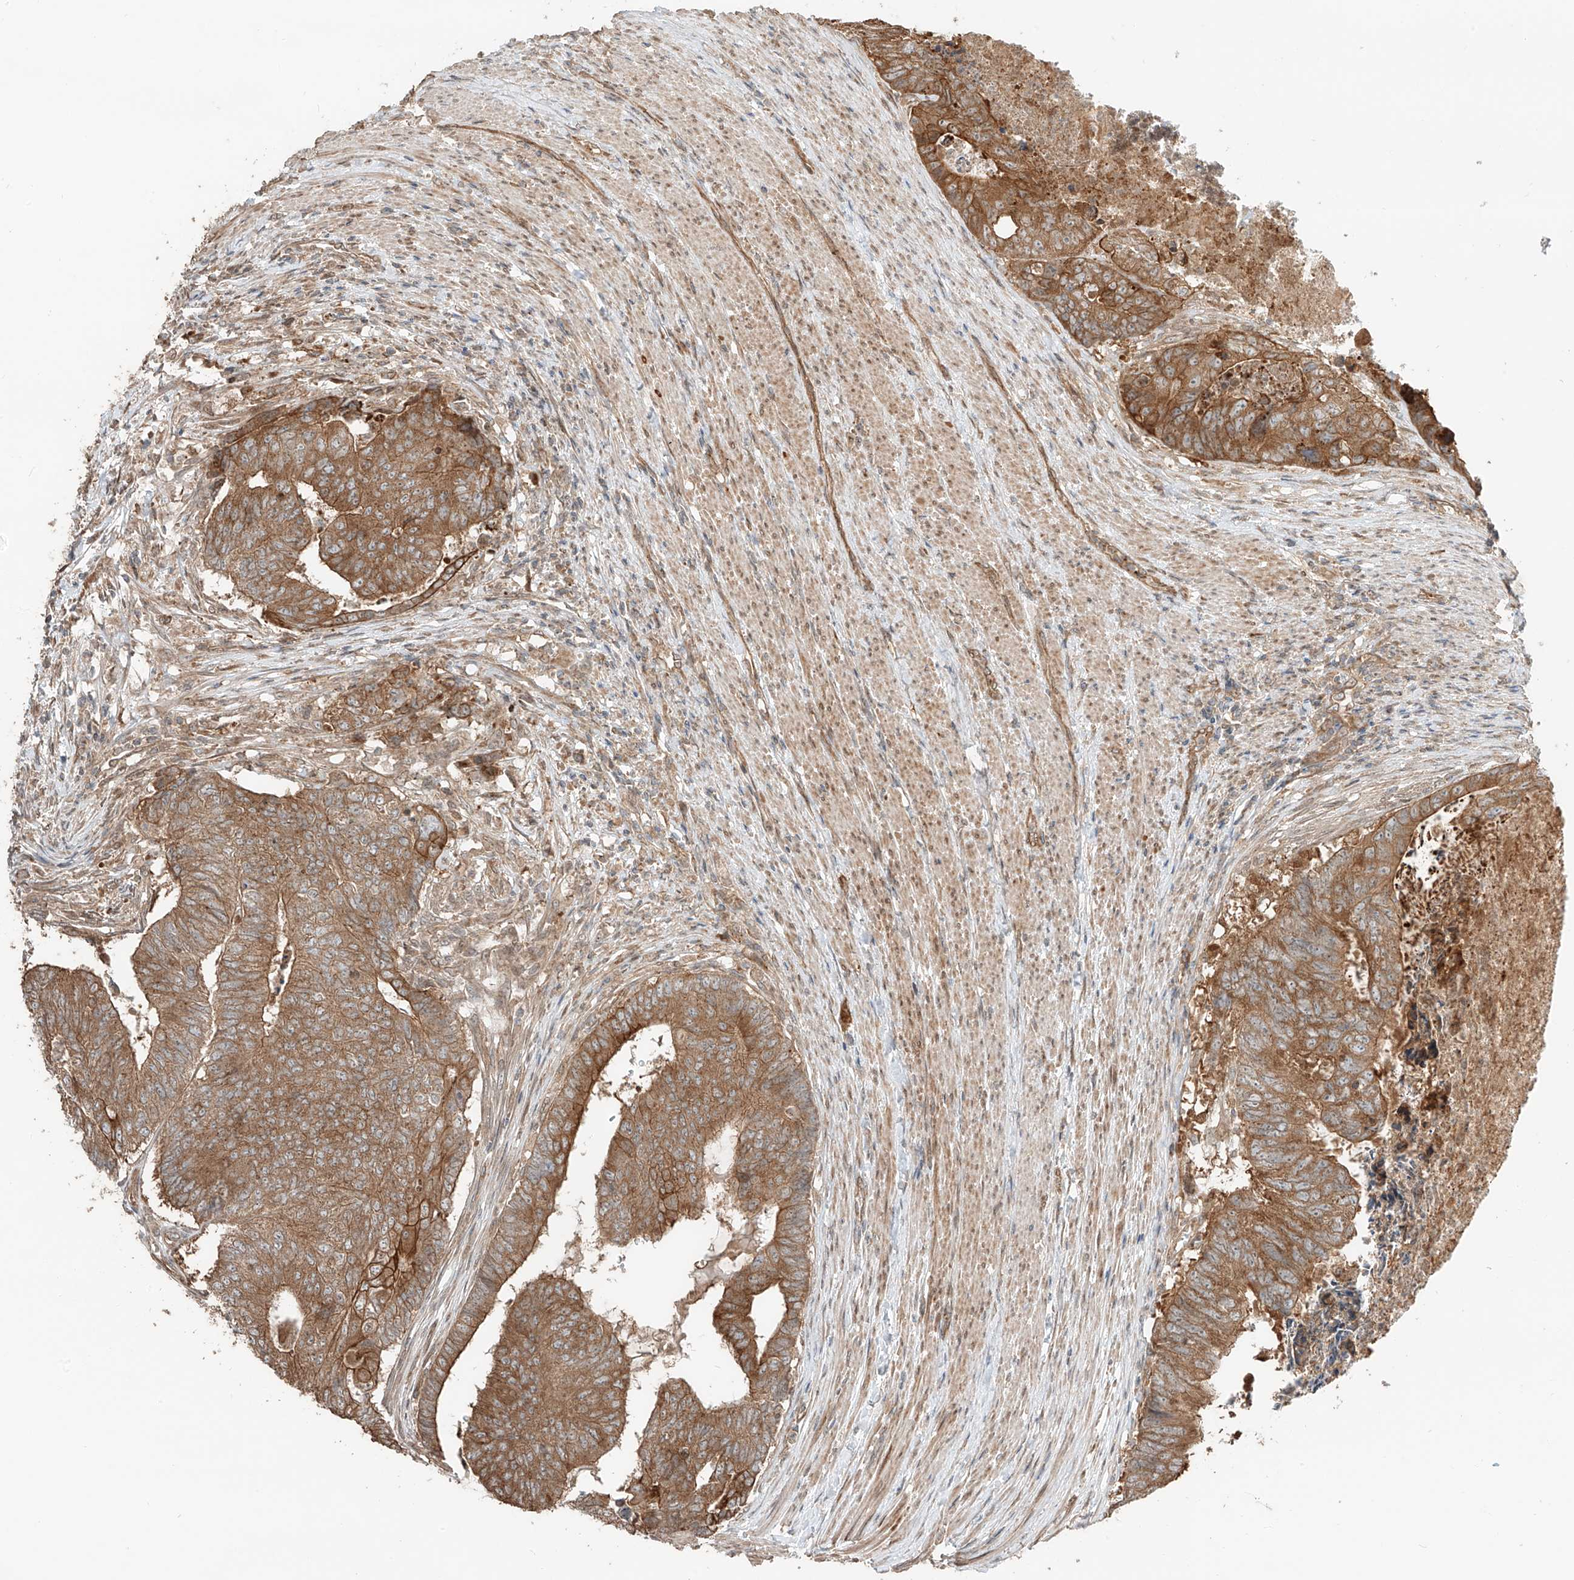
{"staining": {"intensity": "moderate", "quantity": ">75%", "location": "cytoplasmic/membranous"}, "tissue": "colorectal cancer", "cell_type": "Tumor cells", "image_type": "cancer", "snomed": [{"axis": "morphology", "description": "Adenocarcinoma, NOS"}, {"axis": "topography", "description": "Colon"}], "caption": "Protein expression analysis of colorectal adenocarcinoma reveals moderate cytoplasmic/membranous positivity in about >75% of tumor cells.", "gene": "CEP162", "patient": {"sex": "female", "age": 67}}